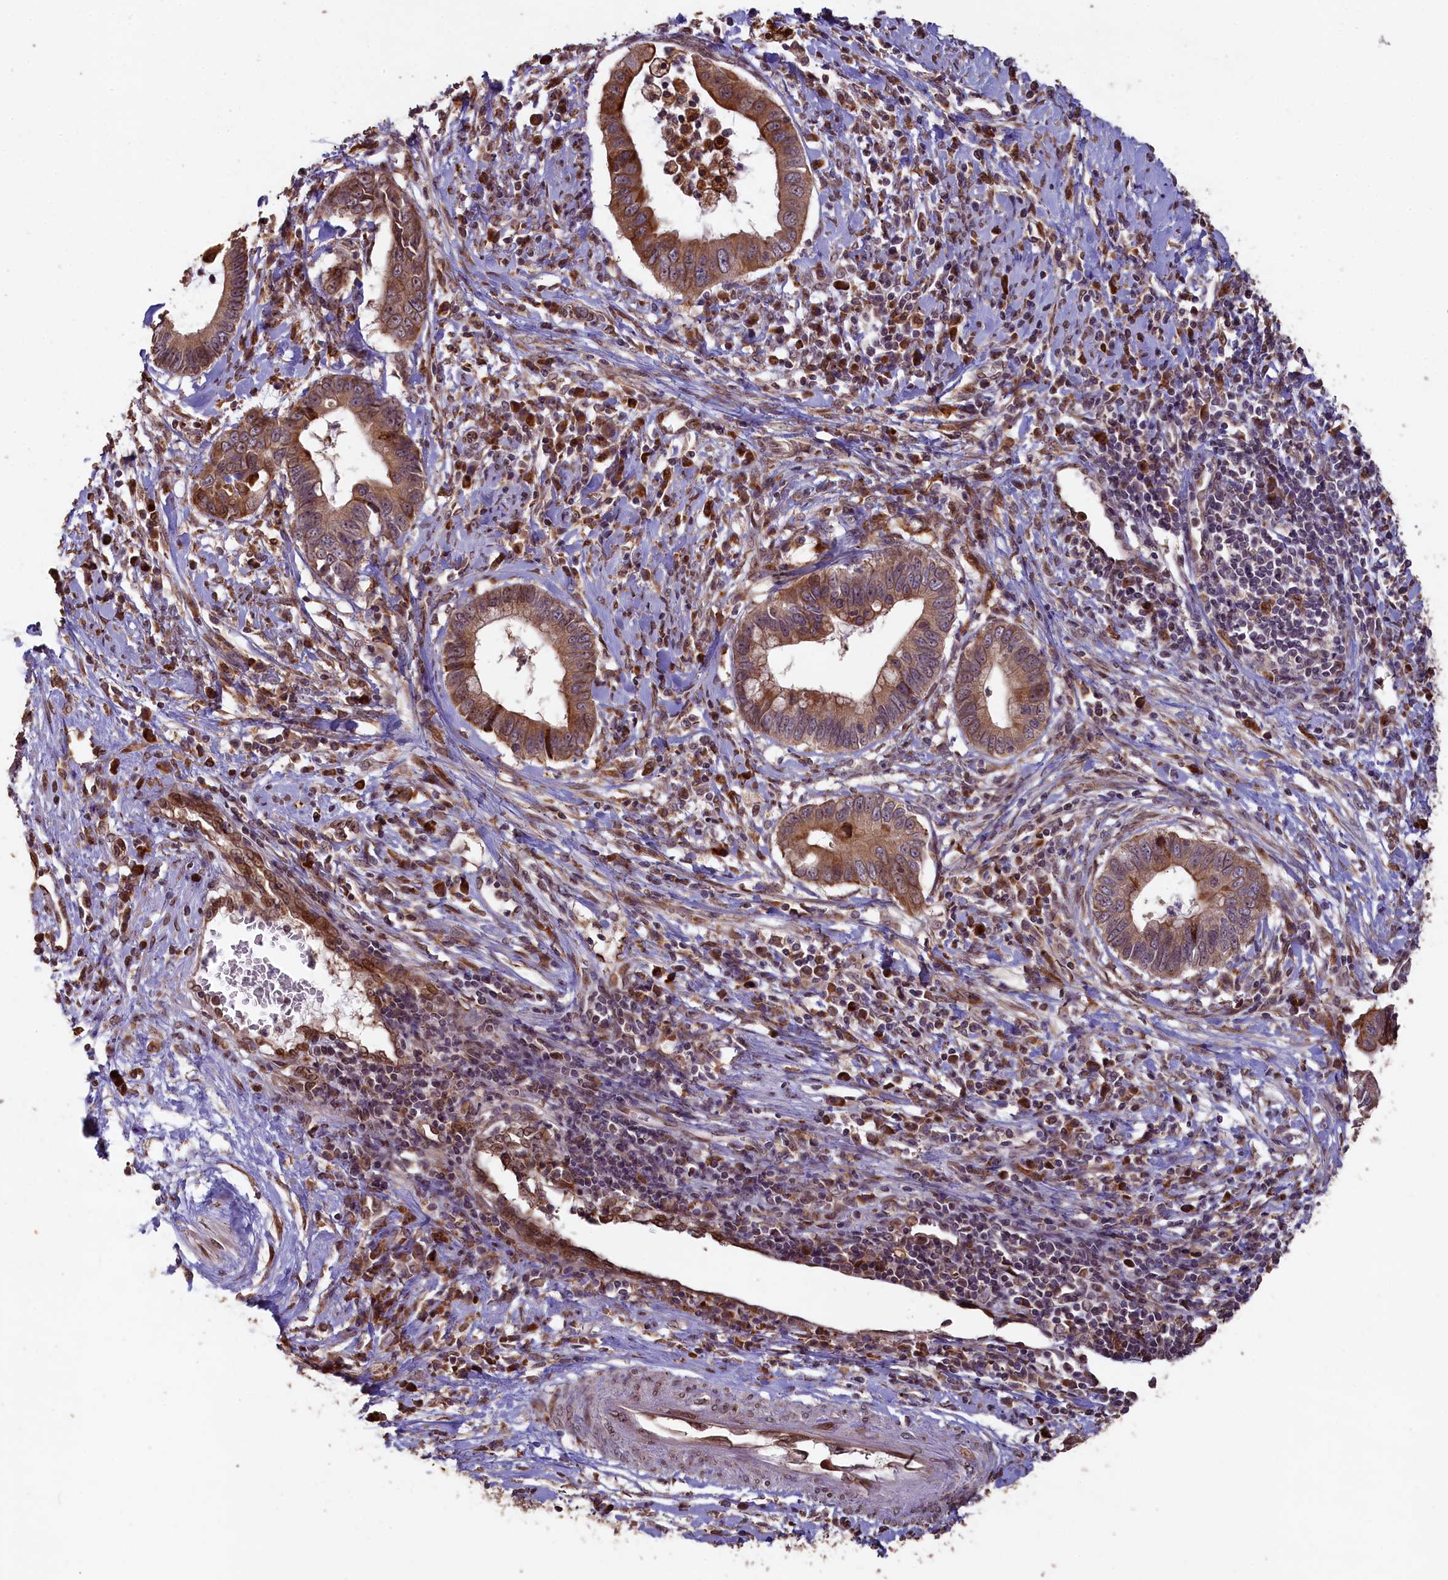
{"staining": {"intensity": "moderate", "quantity": ">75%", "location": "cytoplasmic/membranous"}, "tissue": "cervical cancer", "cell_type": "Tumor cells", "image_type": "cancer", "snomed": [{"axis": "morphology", "description": "Adenocarcinoma, NOS"}, {"axis": "topography", "description": "Cervix"}], "caption": "IHC histopathology image of neoplastic tissue: human cervical adenocarcinoma stained using immunohistochemistry shows medium levels of moderate protein expression localized specifically in the cytoplasmic/membranous of tumor cells, appearing as a cytoplasmic/membranous brown color.", "gene": "SLC38A7", "patient": {"sex": "female", "age": 44}}